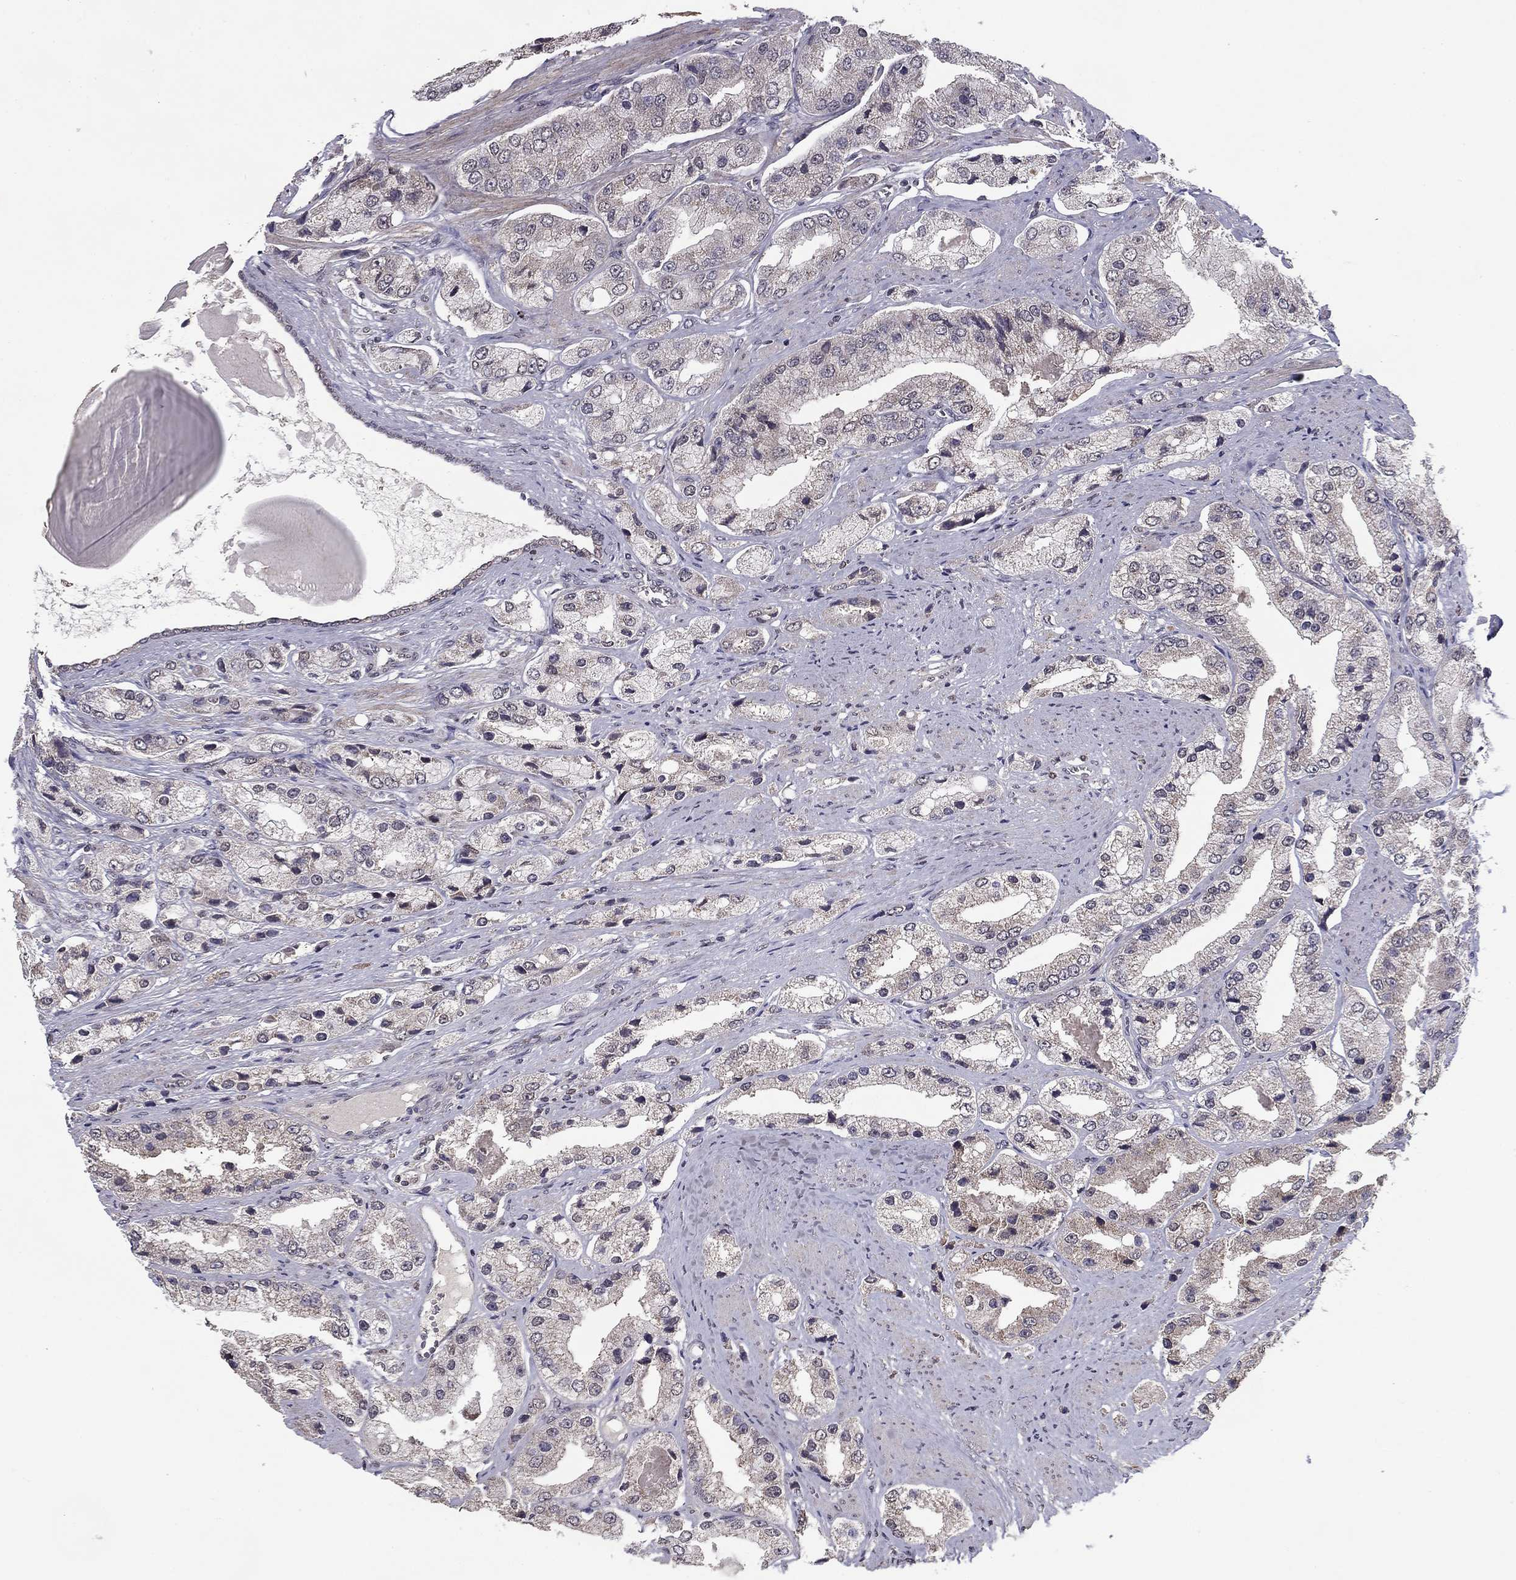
{"staining": {"intensity": "negative", "quantity": "none", "location": "none"}, "tissue": "prostate cancer", "cell_type": "Tumor cells", "image_type": "cancer", "snomed": [{"axis": "morphology", "description": "Adenocarcinoma, Low grade"}, {"axis": "topography", "description": "Prostate"}], "caption": "Immunohistochemistry of human adenocarcinoma (low-grade) (prostate) demonstrates no staining in tumor cells.", "gene": "HCN1", "patient": {"sex": "male", "age": 69}}